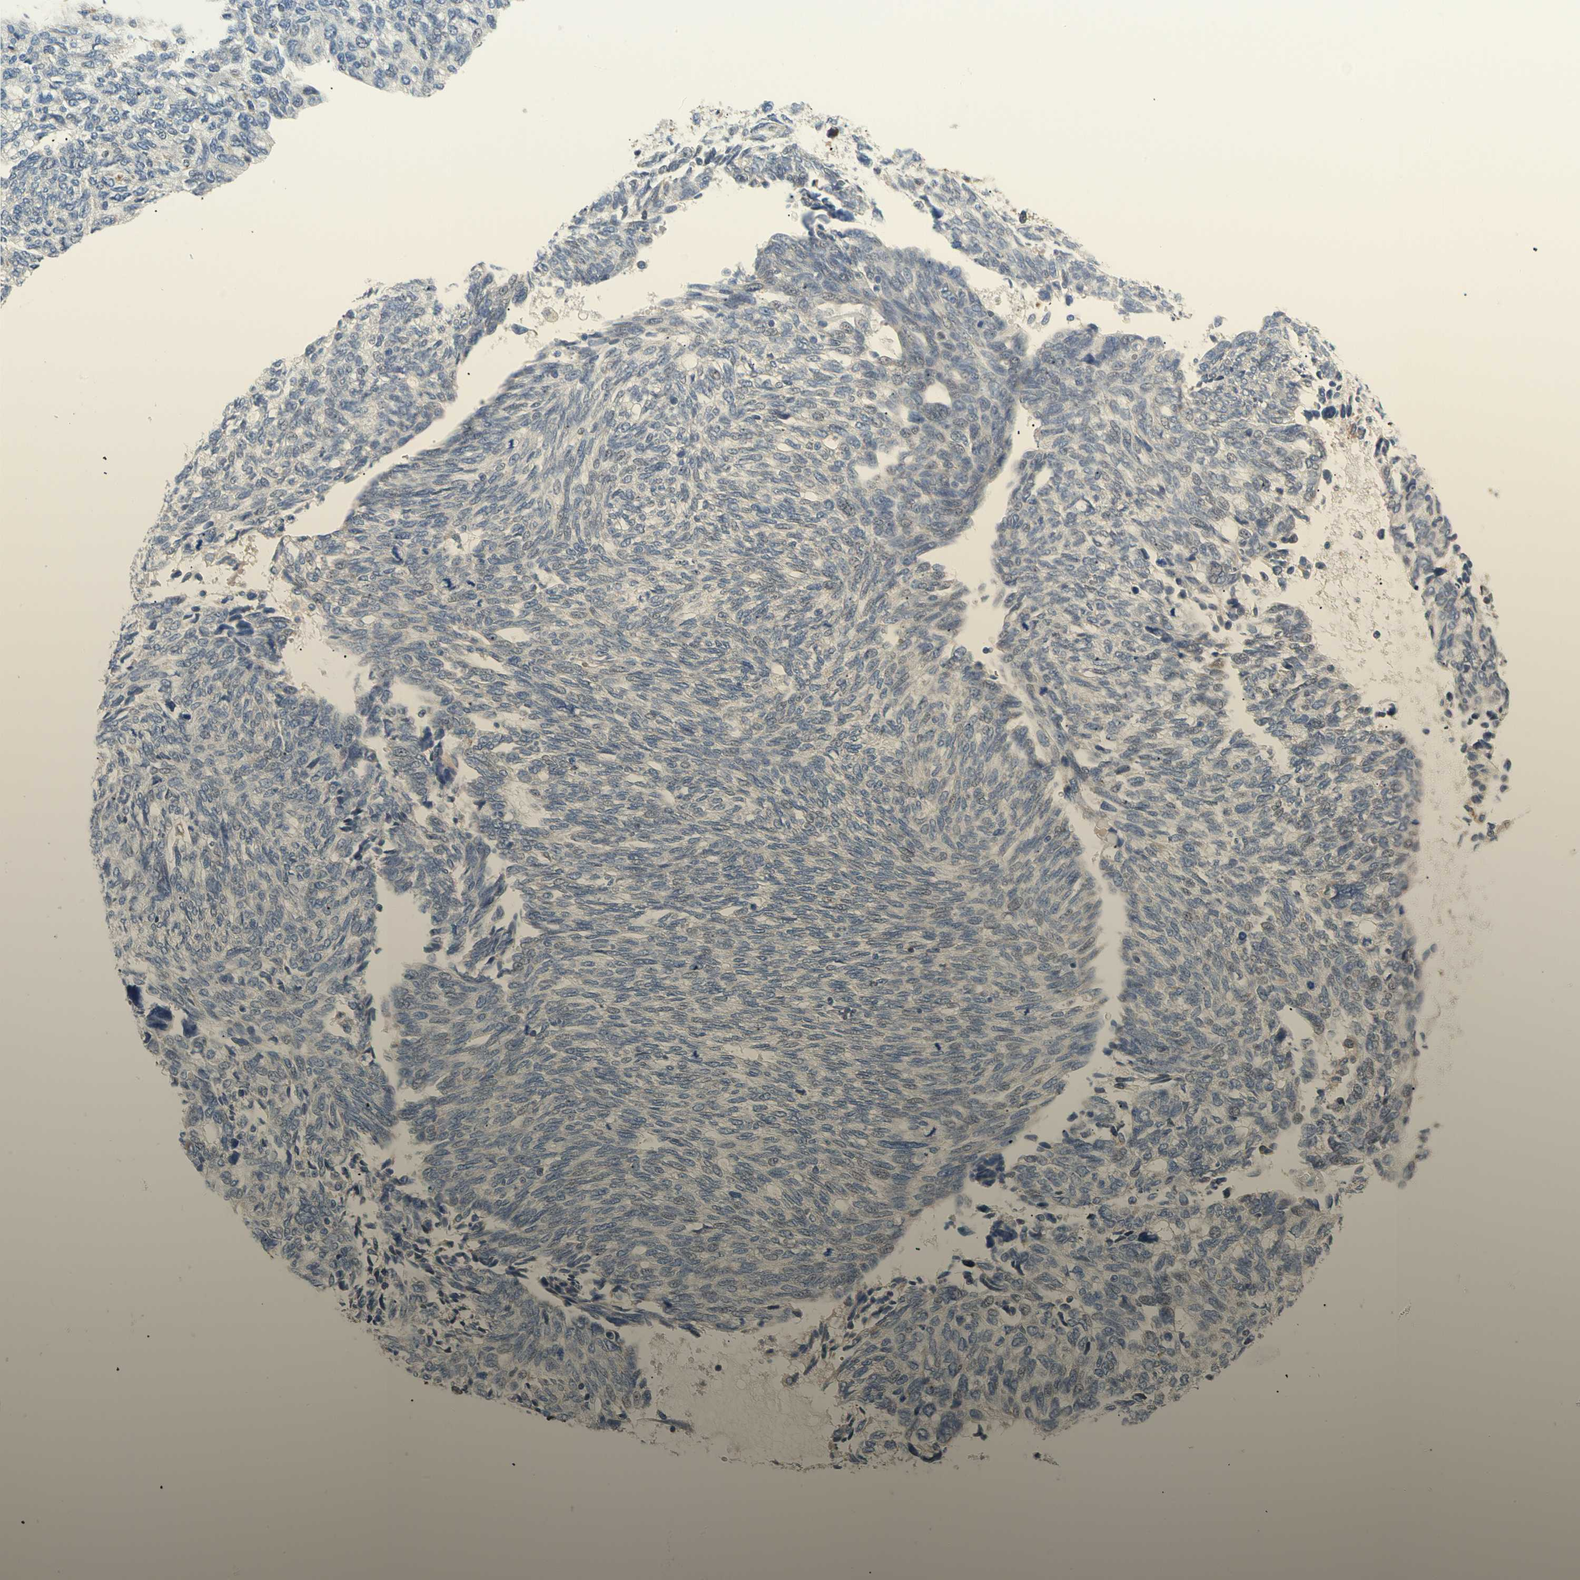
{"staining": {"intensity": "negative", "quantity": "none", "location": "none"}, "tissue": "ovarian cancer", "cell_type": "Tumor cells", "image_type": "cancer", "snomed": [{"axis": "morphology", "description": "Cystadenocarcinoma, serous, NOS"}, {"axis": "topography", "description": "Ovary"}], "caption": "An image of serous cystadenocarcinoma (ovarian) stained for a protein reveals no brown staining in tumor cells.", "gene": "ACAT1", "patient": {"sex": "female", "age": 79}}